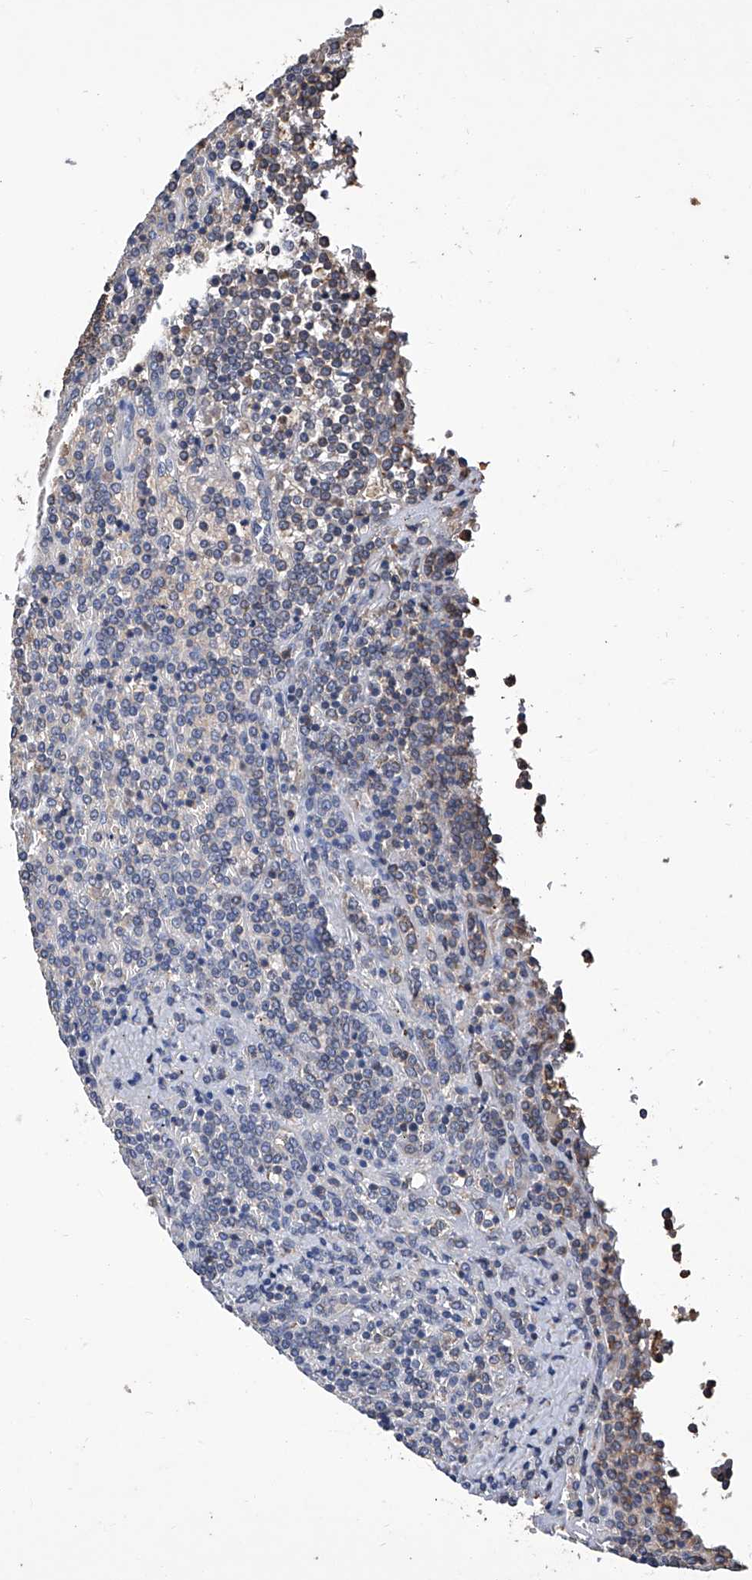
{"staining": {"intensity": "negative", "quantity": "none", "location": "none"}, "tissue": "lymphoma", "cell_type": "Tumor cells", "image_type": "cancer", "snomed": [{"axis": "morphology", "description": "Malignant lymphoma, non-Hodgkin's type, Low grade"}, {"axis": "topography", "description": "Spleen"}], "caption": "There is no significant staining in tumor cells of malignant lymphoma, non-Hodgkin's type (low-grade).", "gene": "GPT", "patient": {"sex": "female", "age": 19}}